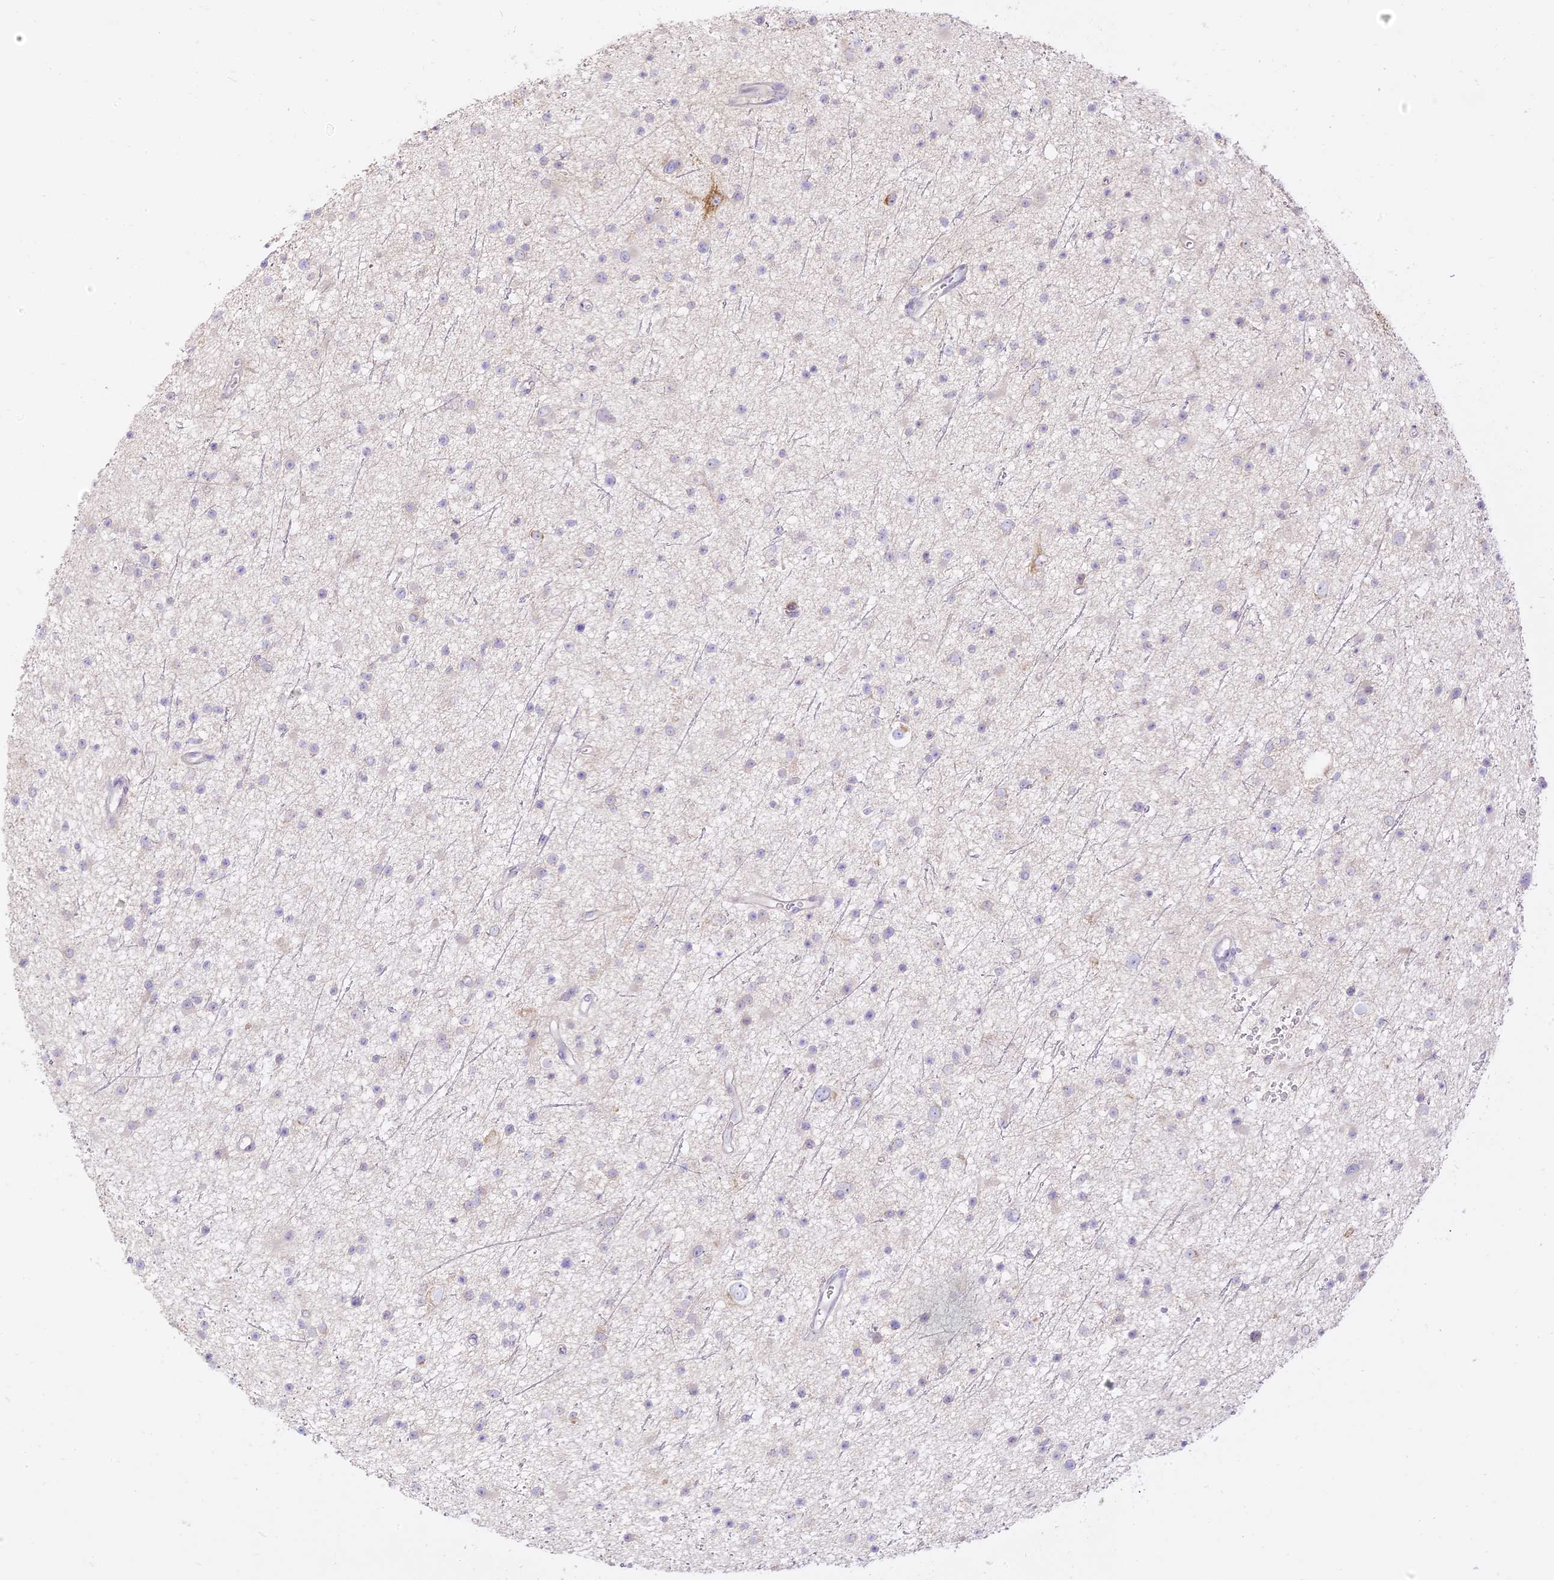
{"staining": {"intensity": "negative", "quantity": "none", "location": "none"}, "tissue": "glioma", "cell_type": "Tumor cells", "image_type": "cancer", "snomed": [{"axis": "morphology", "description": "Glioma, malignant, Low grade"}, {"axis": "topography", "description": "Cerebral cortex"}], "caption": "High magnification brightfield microscopy of glioma stained with DAB (brown) and counterstained with hematoxylin (blue): tumor cells show no significant positivity. (Stains: DAB (3,3'-diaminobenzidine) immunohistochemistry (IHC) with hematoxylin counter stain, Microscopy: brightfield microscopy at high magnification).", "gene": "LRRC15", "patient": {"sex": "female", "age": 39}}